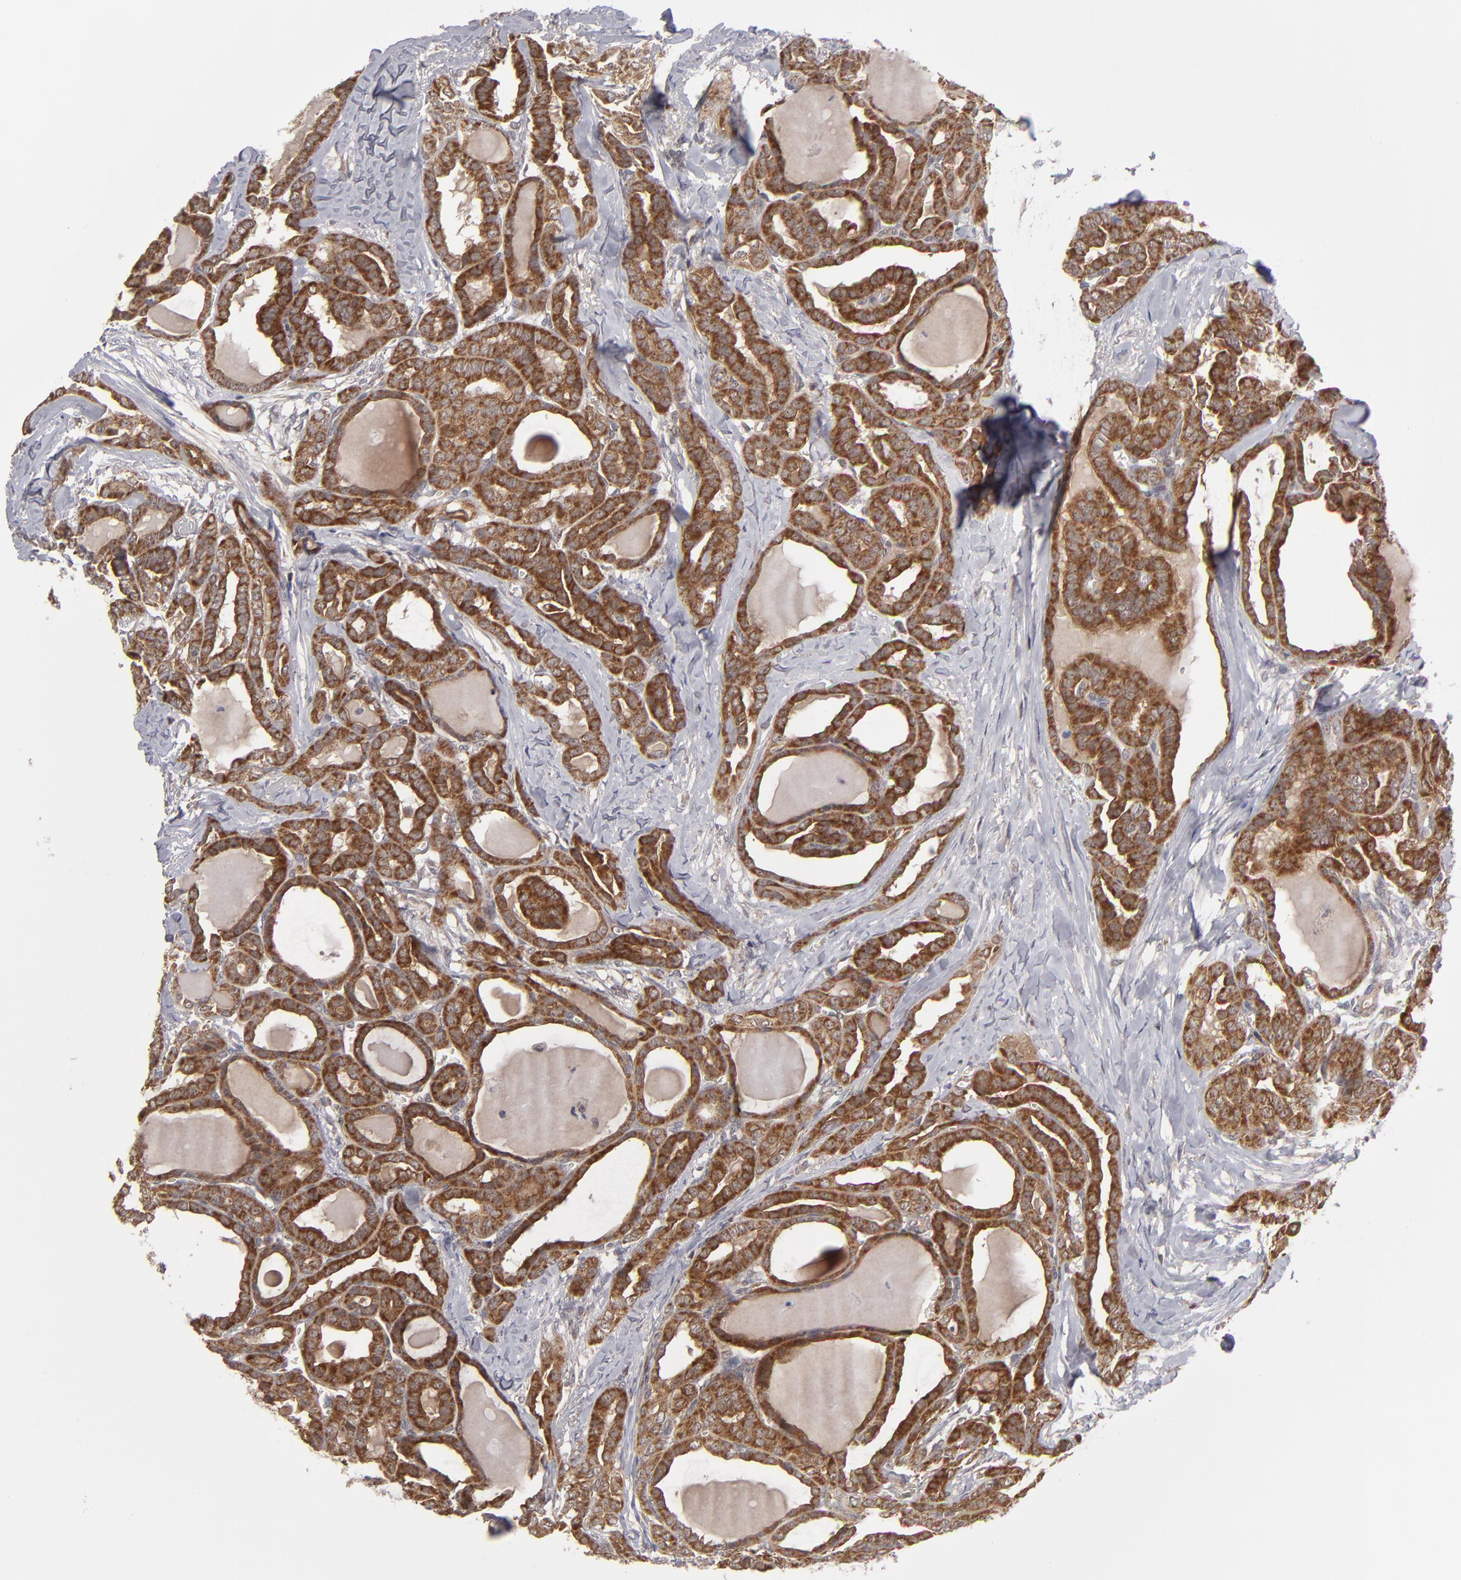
{"staining": {"intensity": "strong", "quantity": ">75%", "location": "cytoplasmic/membranous"}, "tissue": "thyroid cancer", "cell_type": "Tumor cells", "image_type": "cancer", "snomed": [{"axis": "morphology", "description": "Carcinoma, NOS"}, {"axis": "topography", "description": "Thyroid gland"}], "caption": "There is high levels of strong cytoplasmic/membranous positivity in tumor cells of thyroid cancer (carcinoma), as demonstrated by immunohistochemical staining (brown color).", "gene": "GLCCI1", "patient": {"sex": "female", "age": 91}}